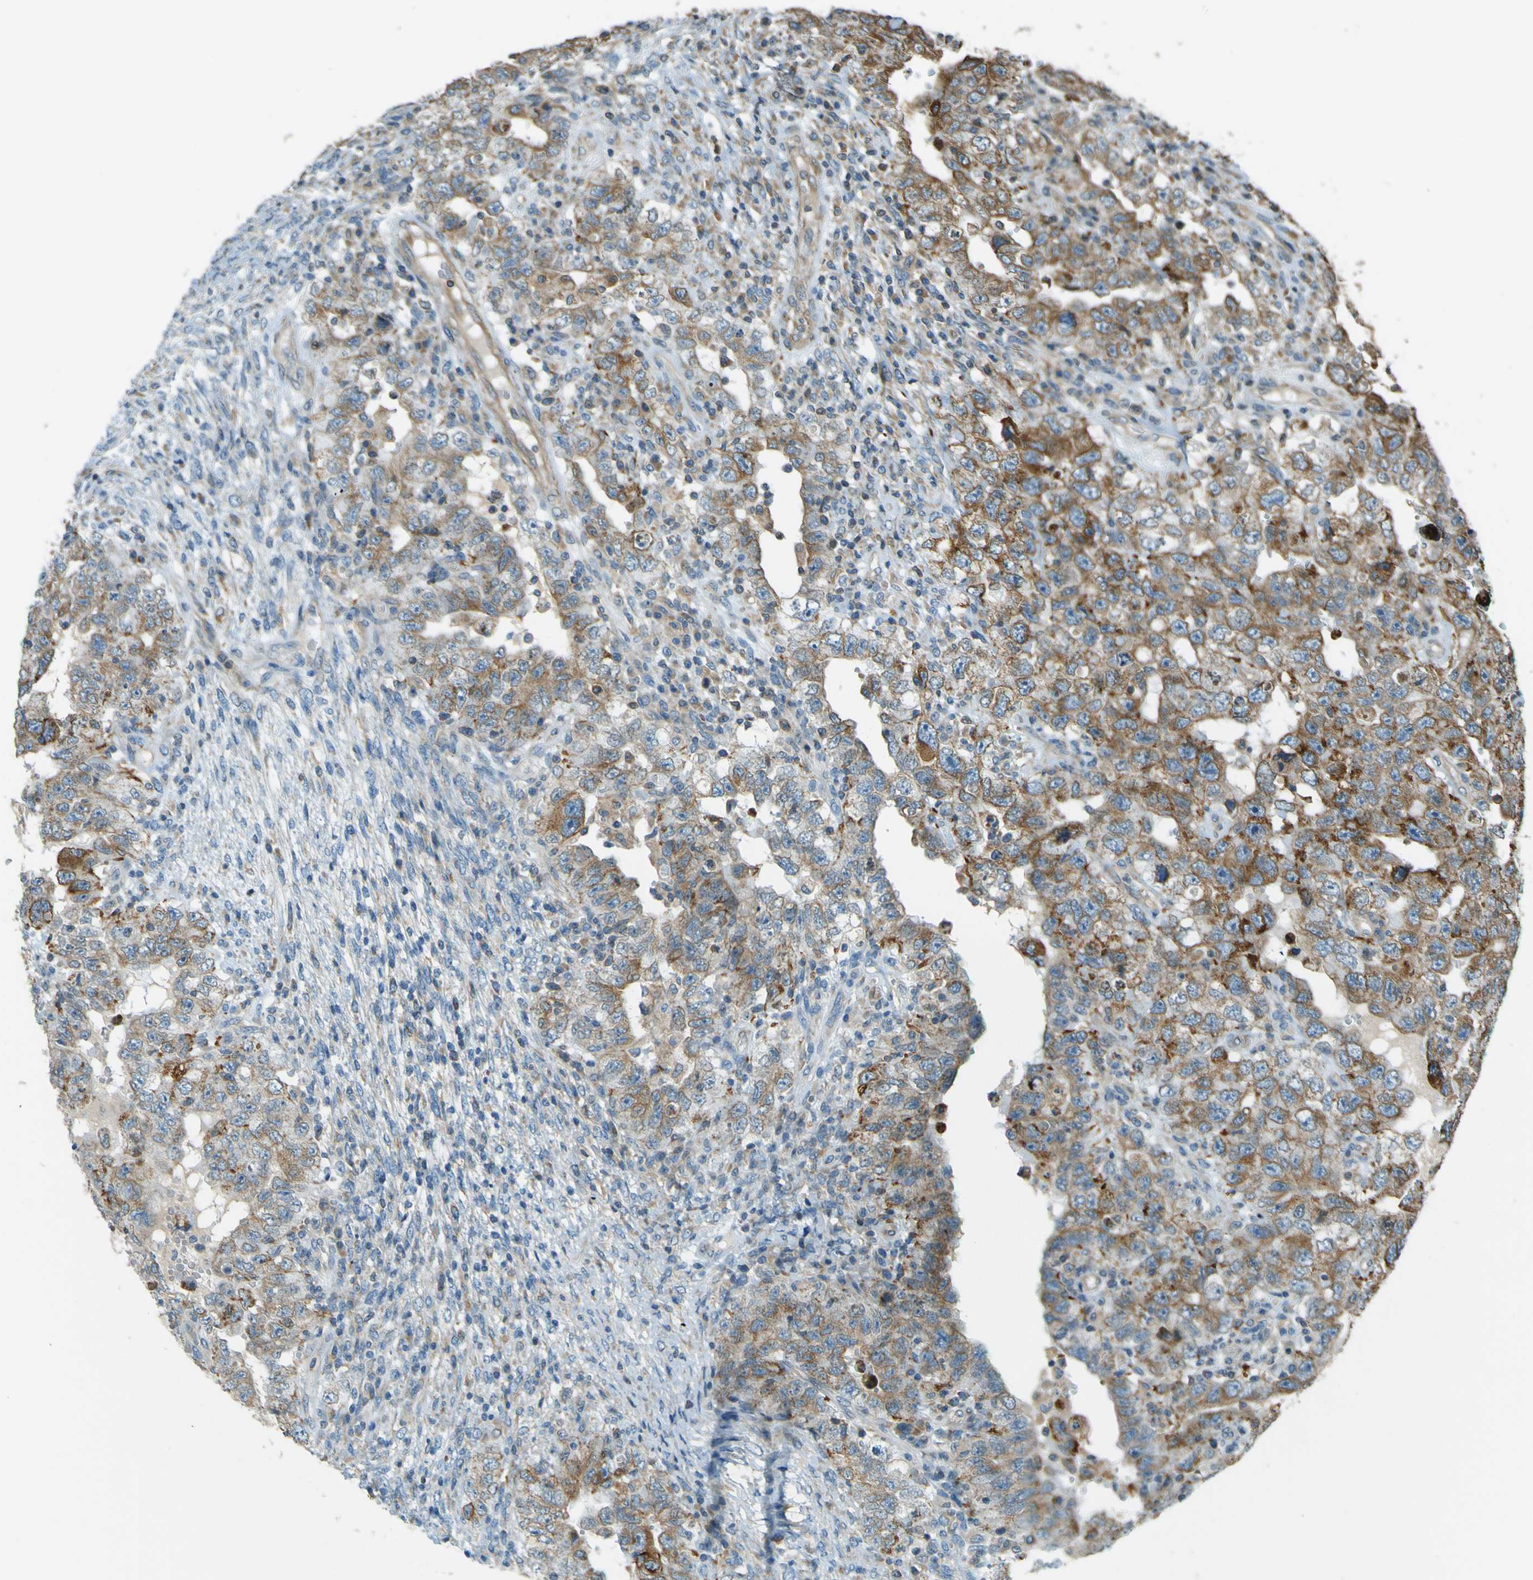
{"staining": {"intensity": "moderate", "quantity": "25%-75%", "location": "cytoplasmic/membranous"}, "tissue": "testis cancer", "cell_type": "Tumor cells", "image_type": "cancer", "snomed": [{"axis": "morphology", "description": "Carcinoma, Embryonal, NOS"}, {"axis": "topography", "description": "Testis"}], "caption": "This is a histology image of IHC staining of testis cancer (embryonal carcinoma), which shows moderate expression in the cytoplasmic/membranous of tumor cells.", "gene": "LPCAT1", "patient": {"sex": "male", "age": 26}}